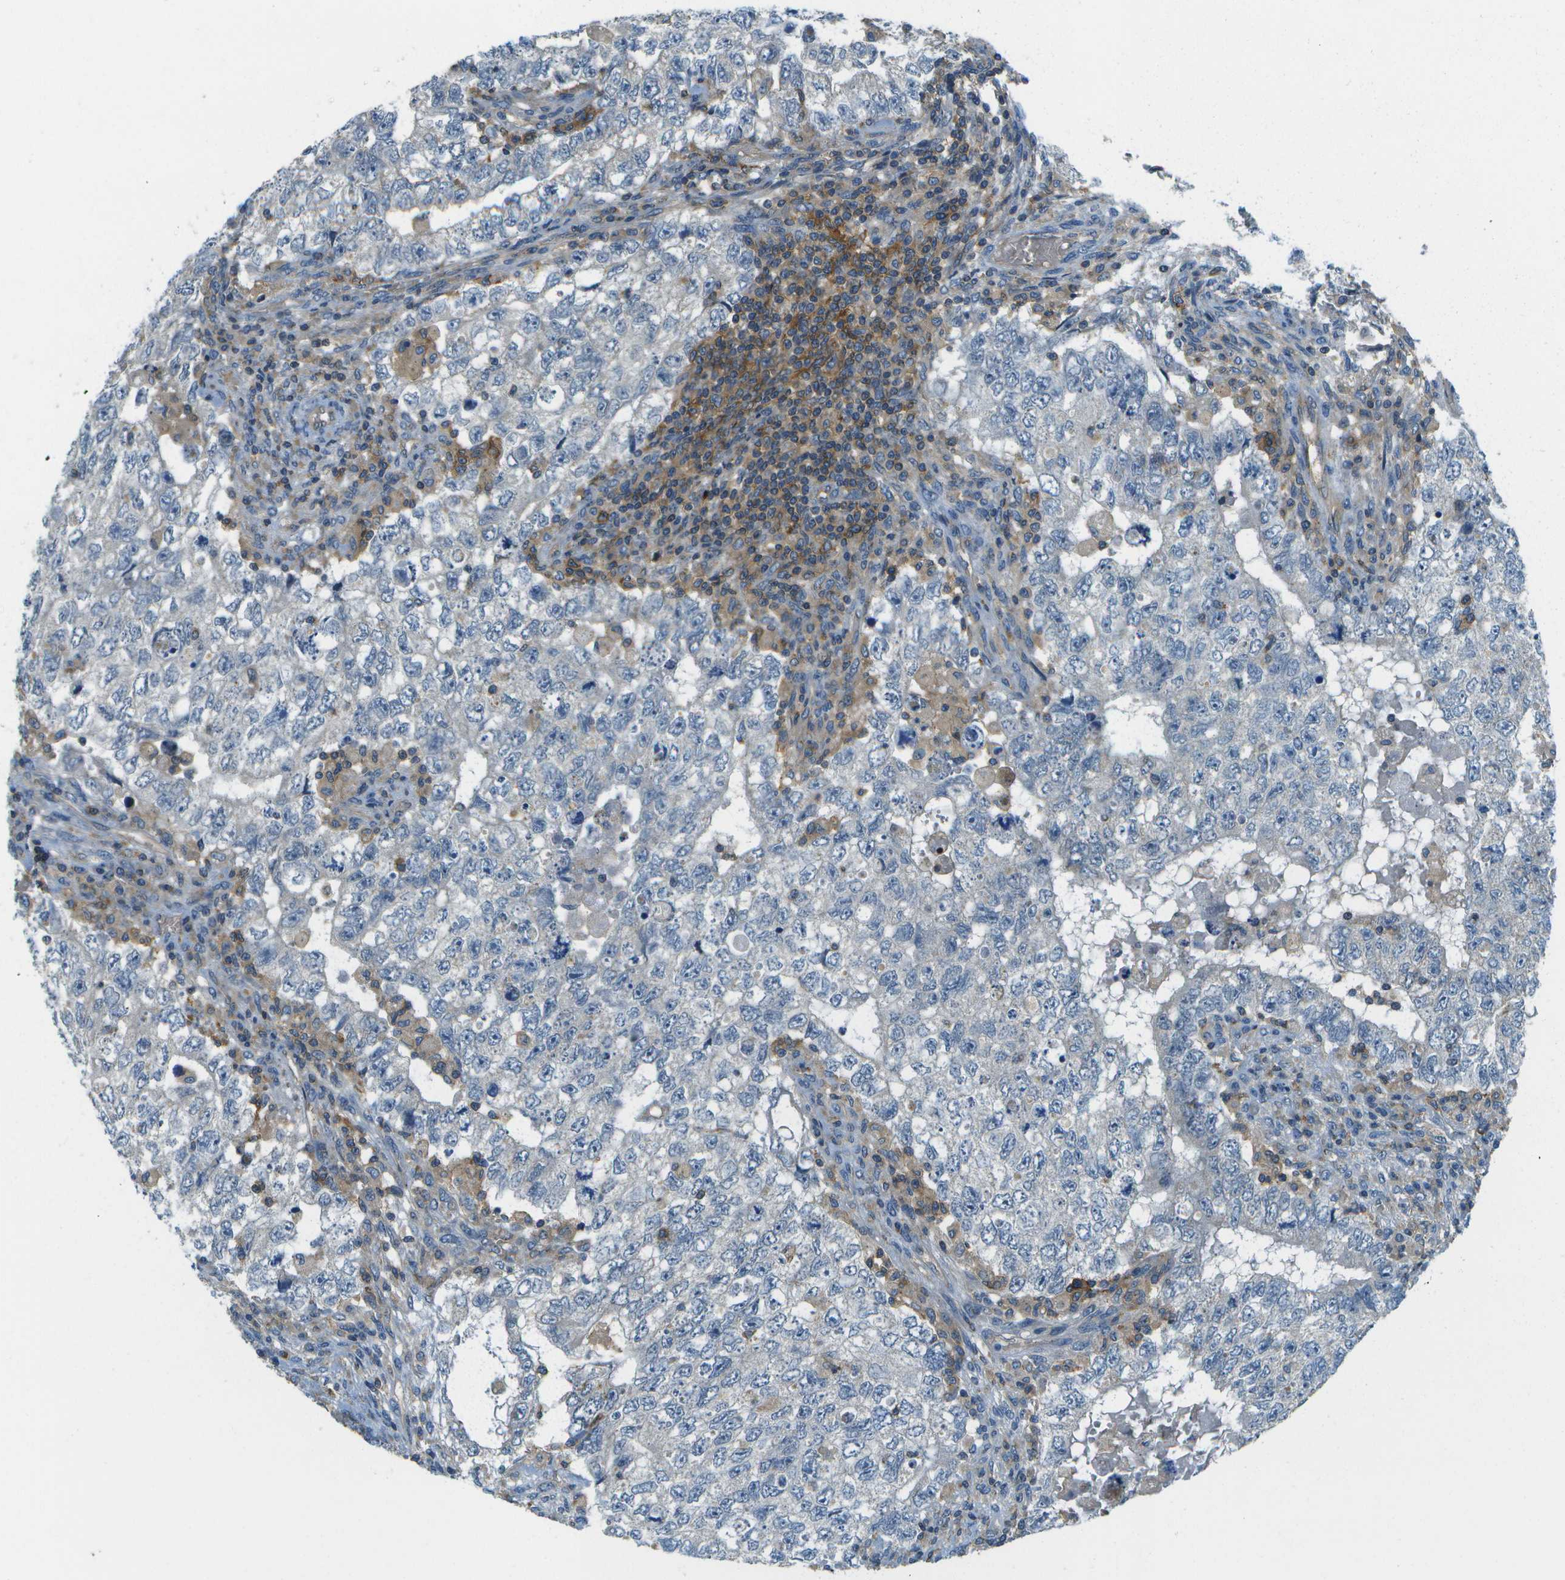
{"staining": {"intensity": "negative", "quantity": "none", "location": "none"}, "tissue": "testis cancer", "cell_type": "Tumor cells", "image_type": "cancer", "snomed": [{"axis": "morphology", "description": "Carcinoma, Embryonal, NOS"}, {"axis": "topography", "description": "Testis"}], "caption": "An IHC micrograph of testis embryonal carcinoma is shown. There is no staining in tumor cells of testis embryonal carcinoma. Nuclei are stained in blue.", "gene": "CTIF", "patient": {"sex": "male", "age": 36}}